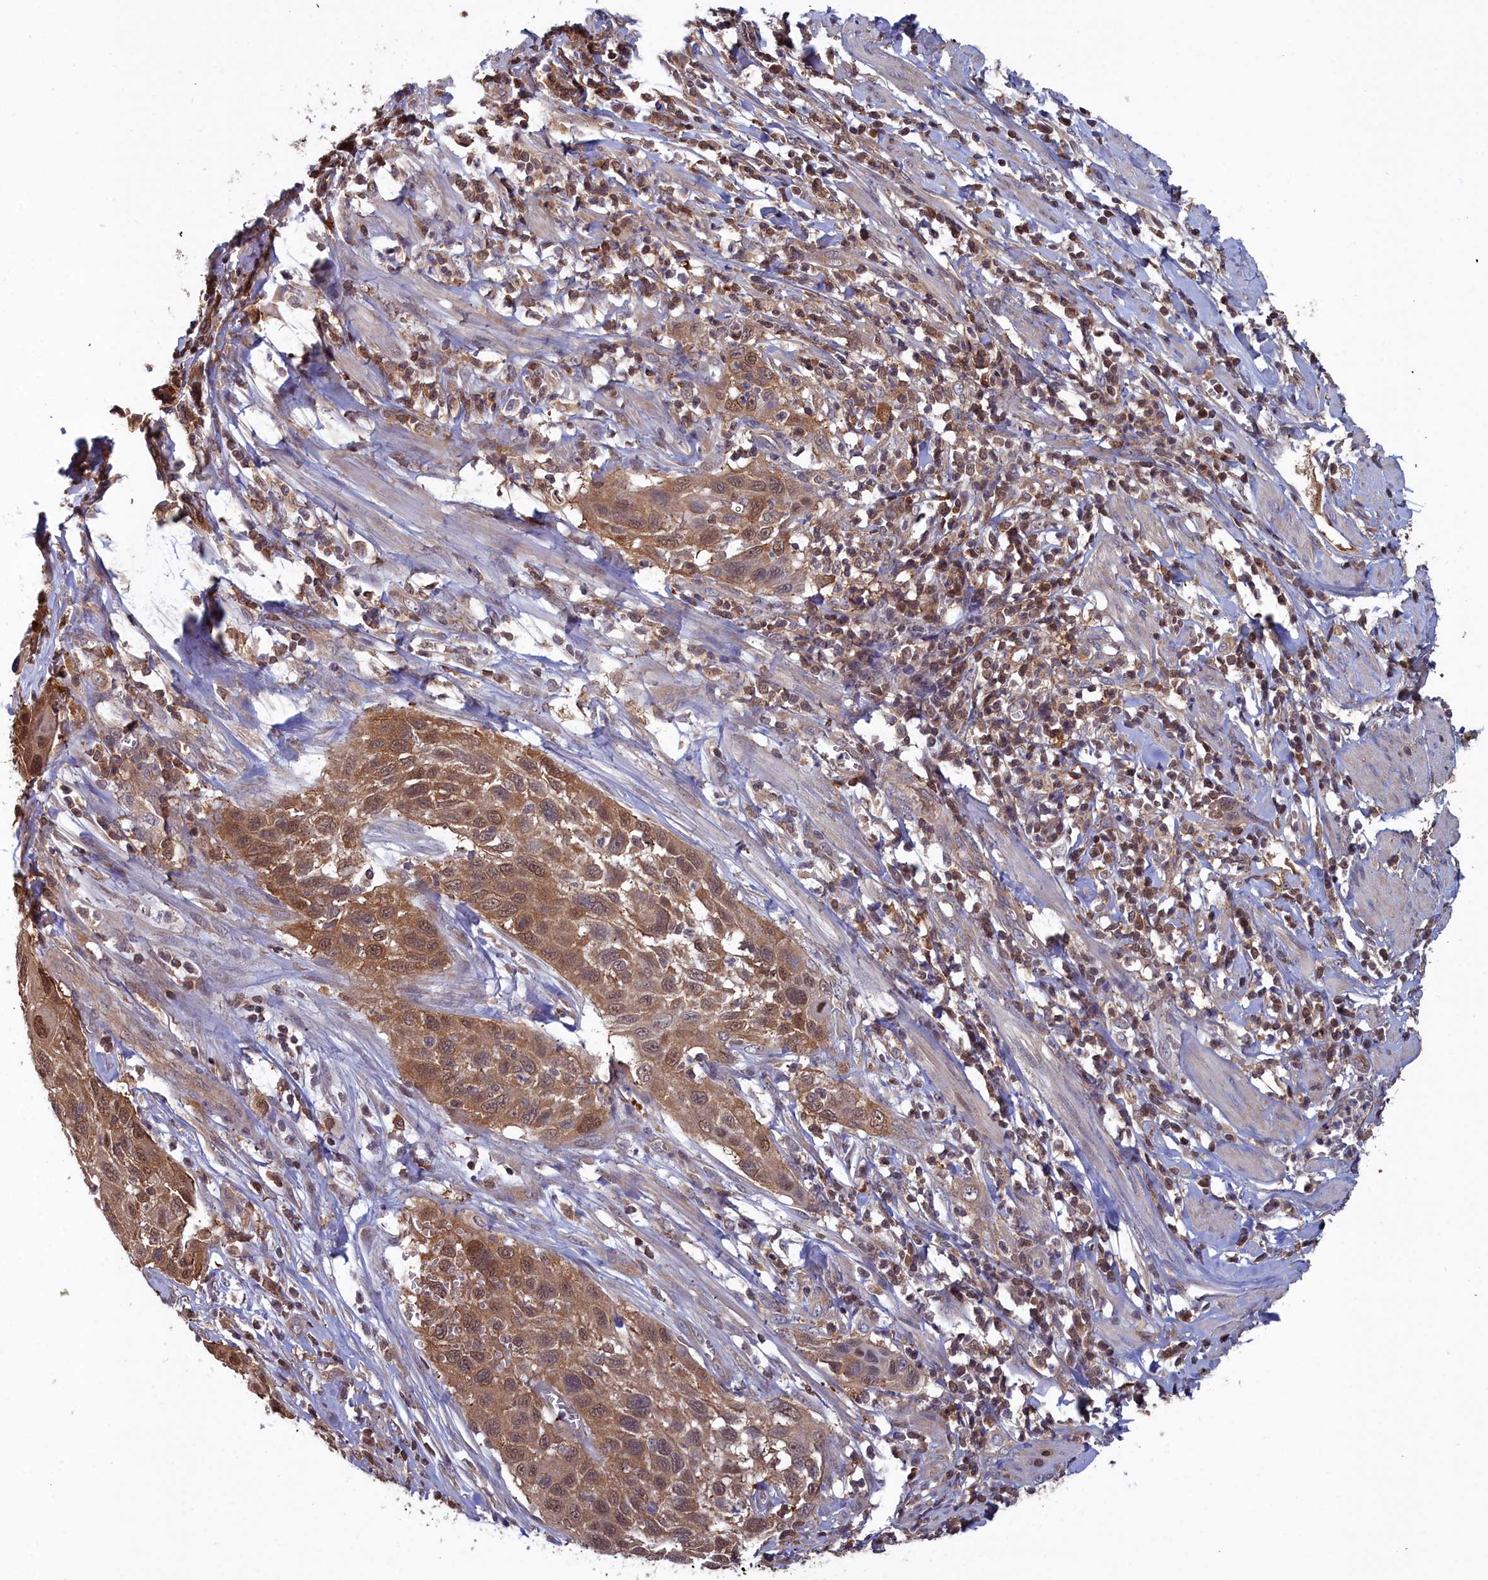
{"staining": {"intensity": "moderate", "quantity": ">75%", "location": "cytoplasmic/membranous,nuclear"}, "tissue": "cervical cancer", "cell_type": "Tumor cells", "image_type": "cancer", "snomed": [{"axis": "morphology", "description": "Squamous cell carcinoma, NOS"}, {"axis": "topography", "description": "Cervix"}], "caption": "Cervical cancer stained with DAB (3,3'-diaminobenzidine) immunohistochemistry (IHC) reveals medium levels of moderate cytoplasmic/membranous and nuclear expression in approximately >75% of tumor cells.", "gene": "GFRA2", "patient": {"sex": "female", "age": 70}}